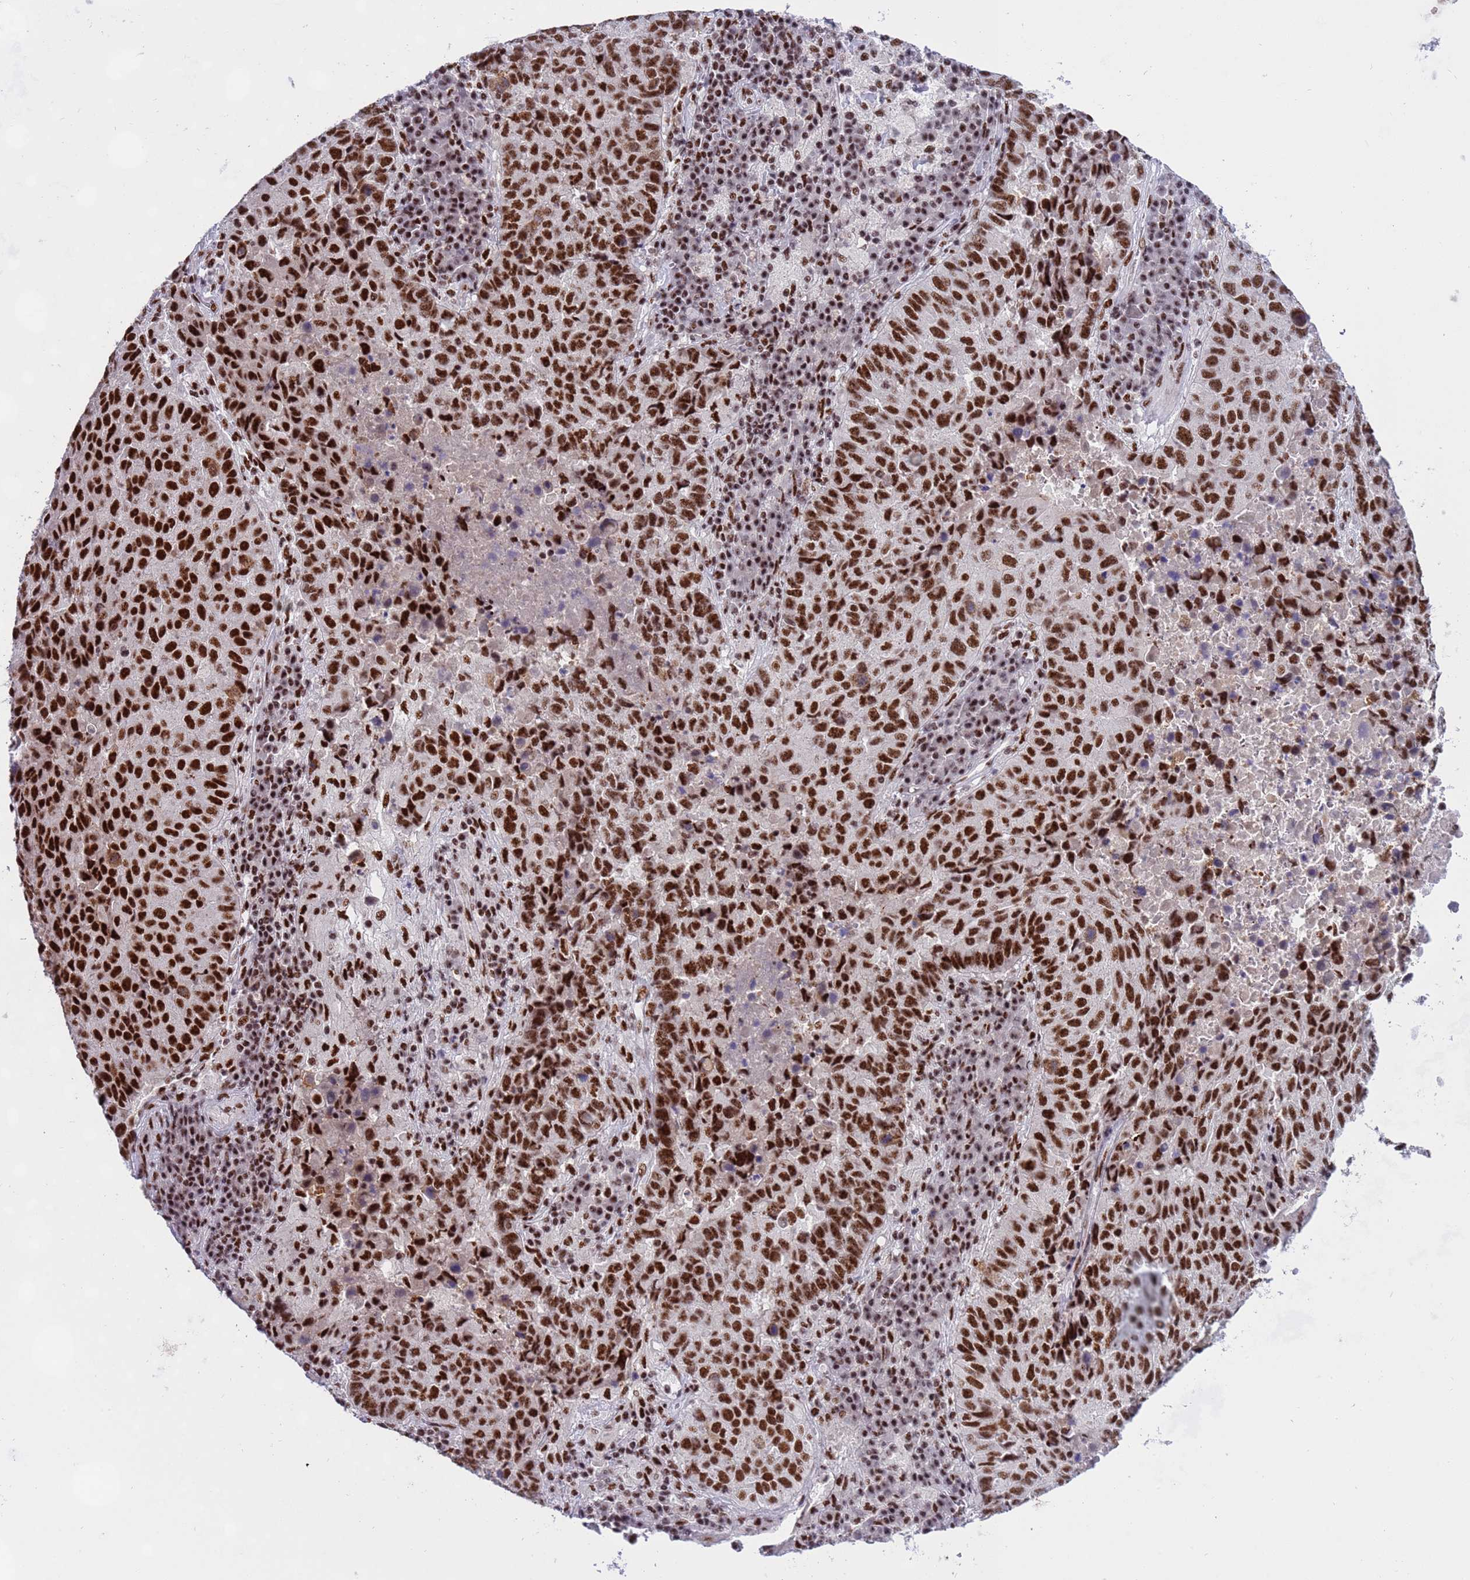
{"staining": {"intensity": "strong", "quantity": ">75%", "location": "nuclear"}, "tissue": "lung cancer", "cell_type": "Tumor cells", "image_type": "cancer", "snomed": [{"axis": "morphology", "description": "Squamous cell carcinoma, NOS"}, {"axis": "topography", "description": "Lung"}], "caption": "DAB immunohistochemical staining of lung squamous cell carcinoma displays strong nuclear protein positivity in about >75% of tumor cells. (Stains: DAB (3,3'-diaminobenzidine) in brown, nuclei in blue, Microscopy: brightfield microscopy at high magnification).", "gene": "THOC2", "patient": {"sex": "male", "age": 73}}